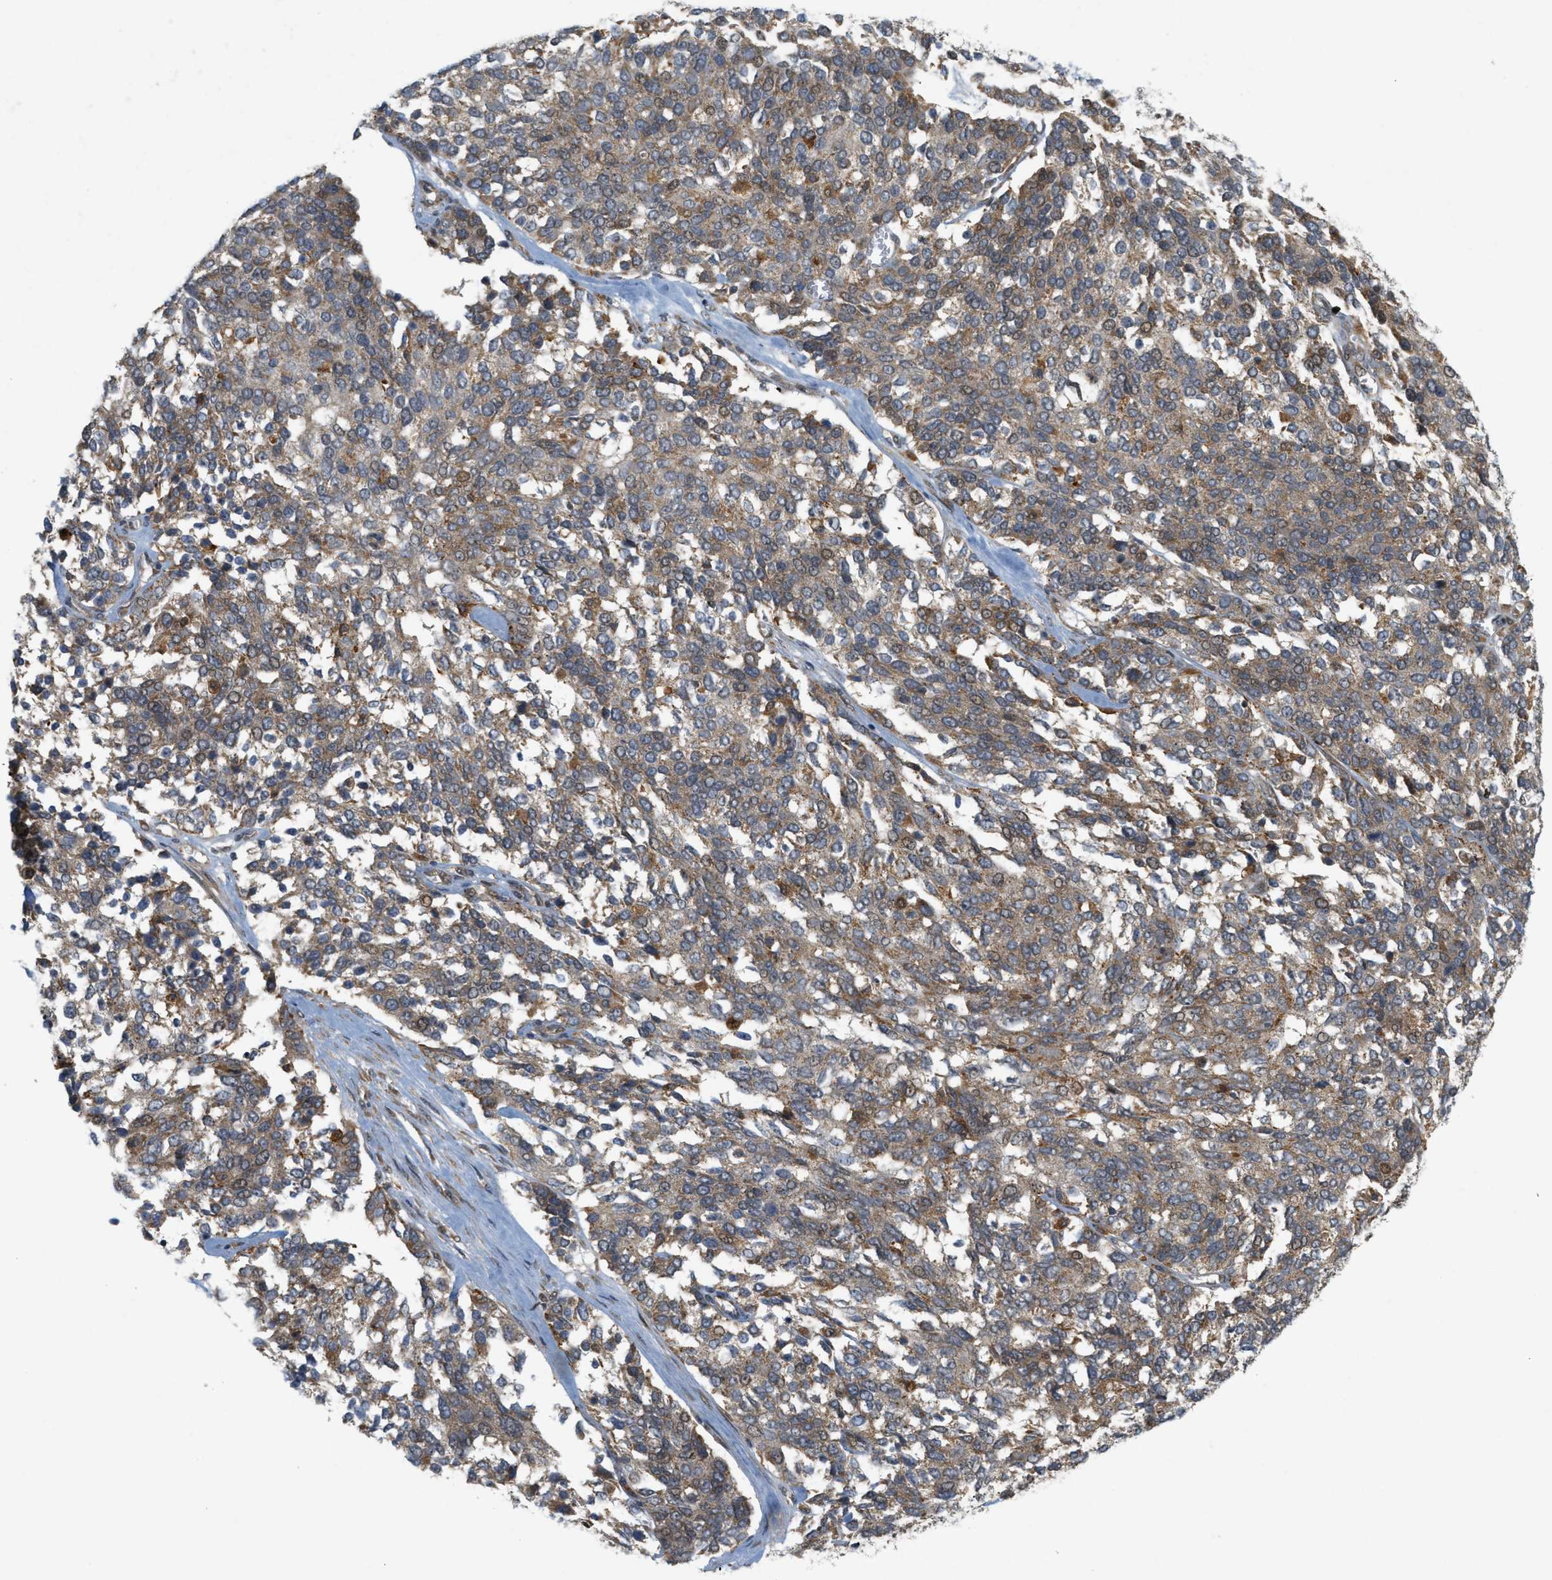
{"staining": {"intensity": "weak", "quantity": "<25%", "location": "cytoplasmic/membranous"}, "tissue": "ovarian cancer", "cell_type": "Tumor cells", "image_type": "cancer", "snomed": [{"axis": "morphology", "description": "Cystadenocarcinoma, serous, NOS"}, {"axis": "topography", "description": "Ovary"}], "caption": "High magnification brightfield microscopy of ovarian serous cystadenocarcinoma stained with DAB (brown) and counterstained with hematoxylin (blue): tumor cells show no significant staining. Nuclei are stained in blue.", "gene": "PRKD1", "patient": {"sex": "female", "age": 44}}